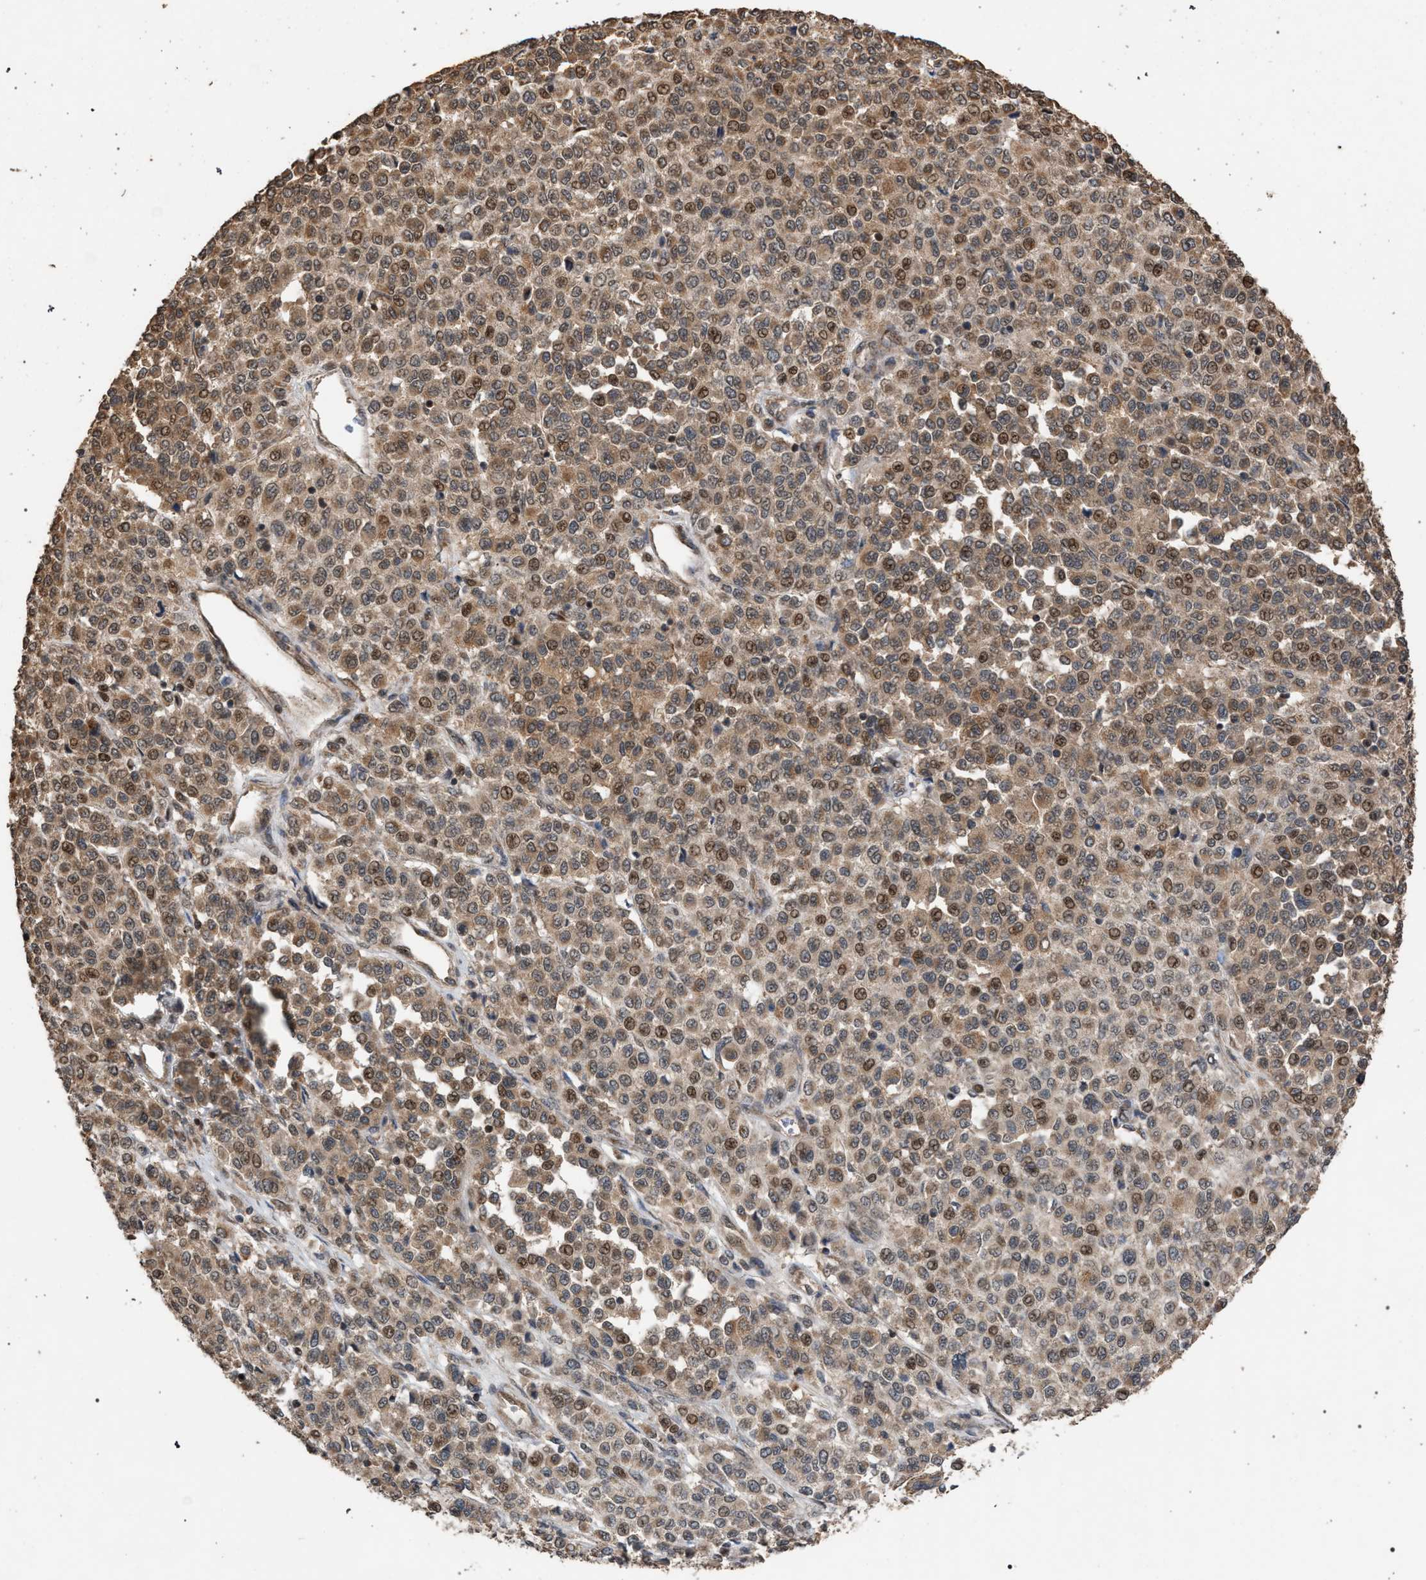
{"staining": {"intensity": "weak", "quantity": ">75%", "location": "cytoplasmic/membranous,nuclear"}, "tissue": "melanoma", "cell_type": "Tumor cells", "image_type": "cancer", "snomed": [{"axis": "morphology", "description": "Malignant melanoma, Metastatic site"}, {"axis": "topography", "description": "Pancreas"}], "caption": "Immunohistochemical staining of melanoma reveals weak cytoplasmic/membranous and nuclear protein staining in approximately >75% of tumor cells.", "gene": "NAA35", "patient": {"sex": "female", "age": 30}}